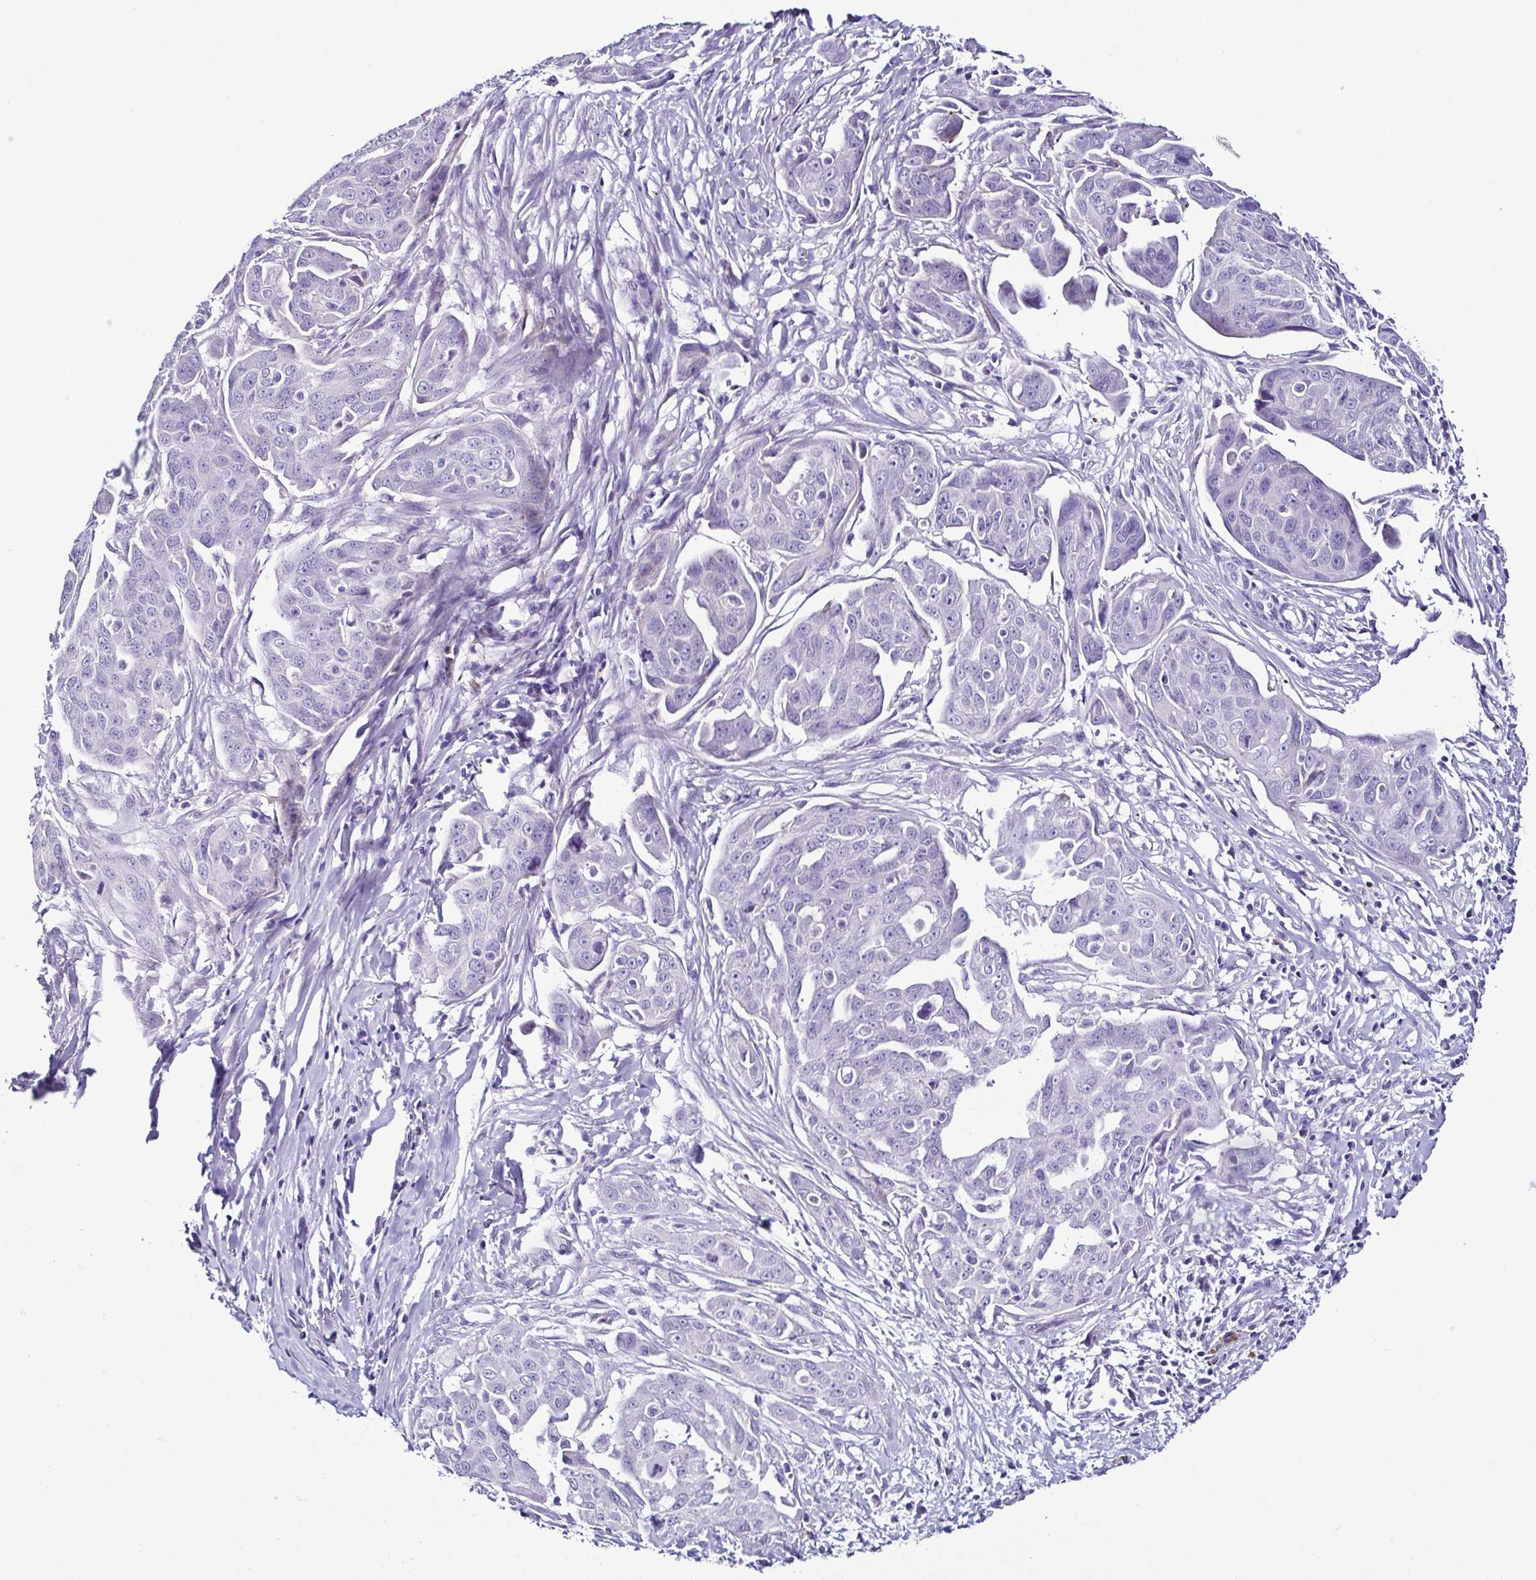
{"staining": {"intensity": "negative", "quantity": "none", "location": "none"}, "tissue": "ovarian cancer", "cell_type": "Tumor cells", "image_type": "cancer", "snomed": [{"axis": "morphology", "description": "Carcinoma, endometroid"}, {"axis": "topography", "description": "Ovary"}], "caption": "There is no significant positivity in tumor cells of ovarian cancer.", "gene": "SRL", "patient": {"sex": "female", "age": 70}}